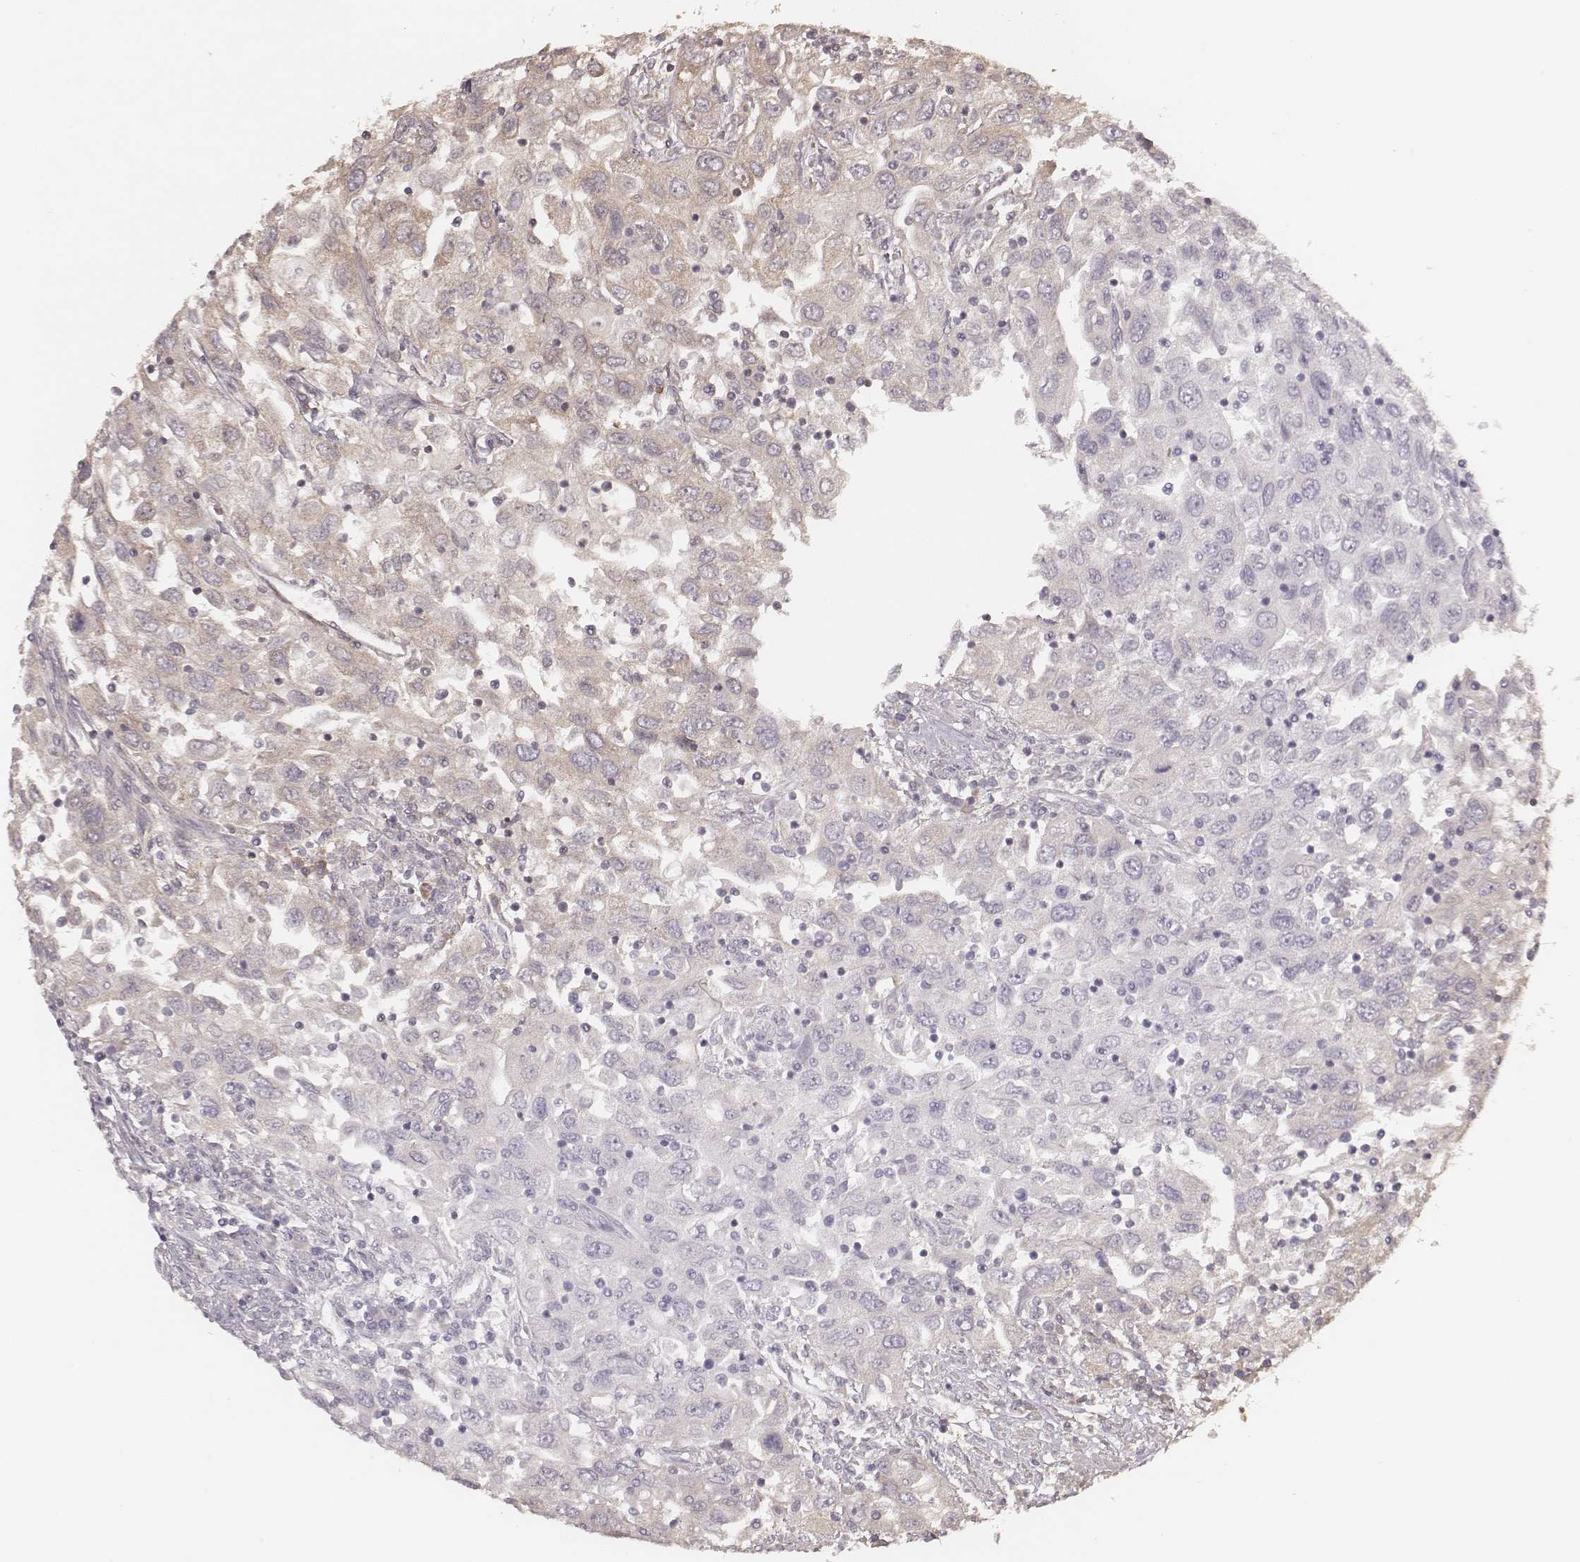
{"staining": {"intensity": "weak", "quantity": "<25%", "location": "cytoplasmic/membranous"}, "tissue": "urothelial cancer", "cell_type": "Tumor cells", "image_type": "cancer", "snomed": [{"axis": "morphology", "description": "Urothelial carcinoma, High grade"}, {"axis": "topography", "description": "Urinary bladder"}], "caption": "High power microscopy micrograph of an immunohistochemistry (IHC) photomicrograph of urothelial carcinoma (high-grade), revealing no significant expression in tumor cells.", "gene": "CARS1", "patient": {"sex": "male", "age": 76}}